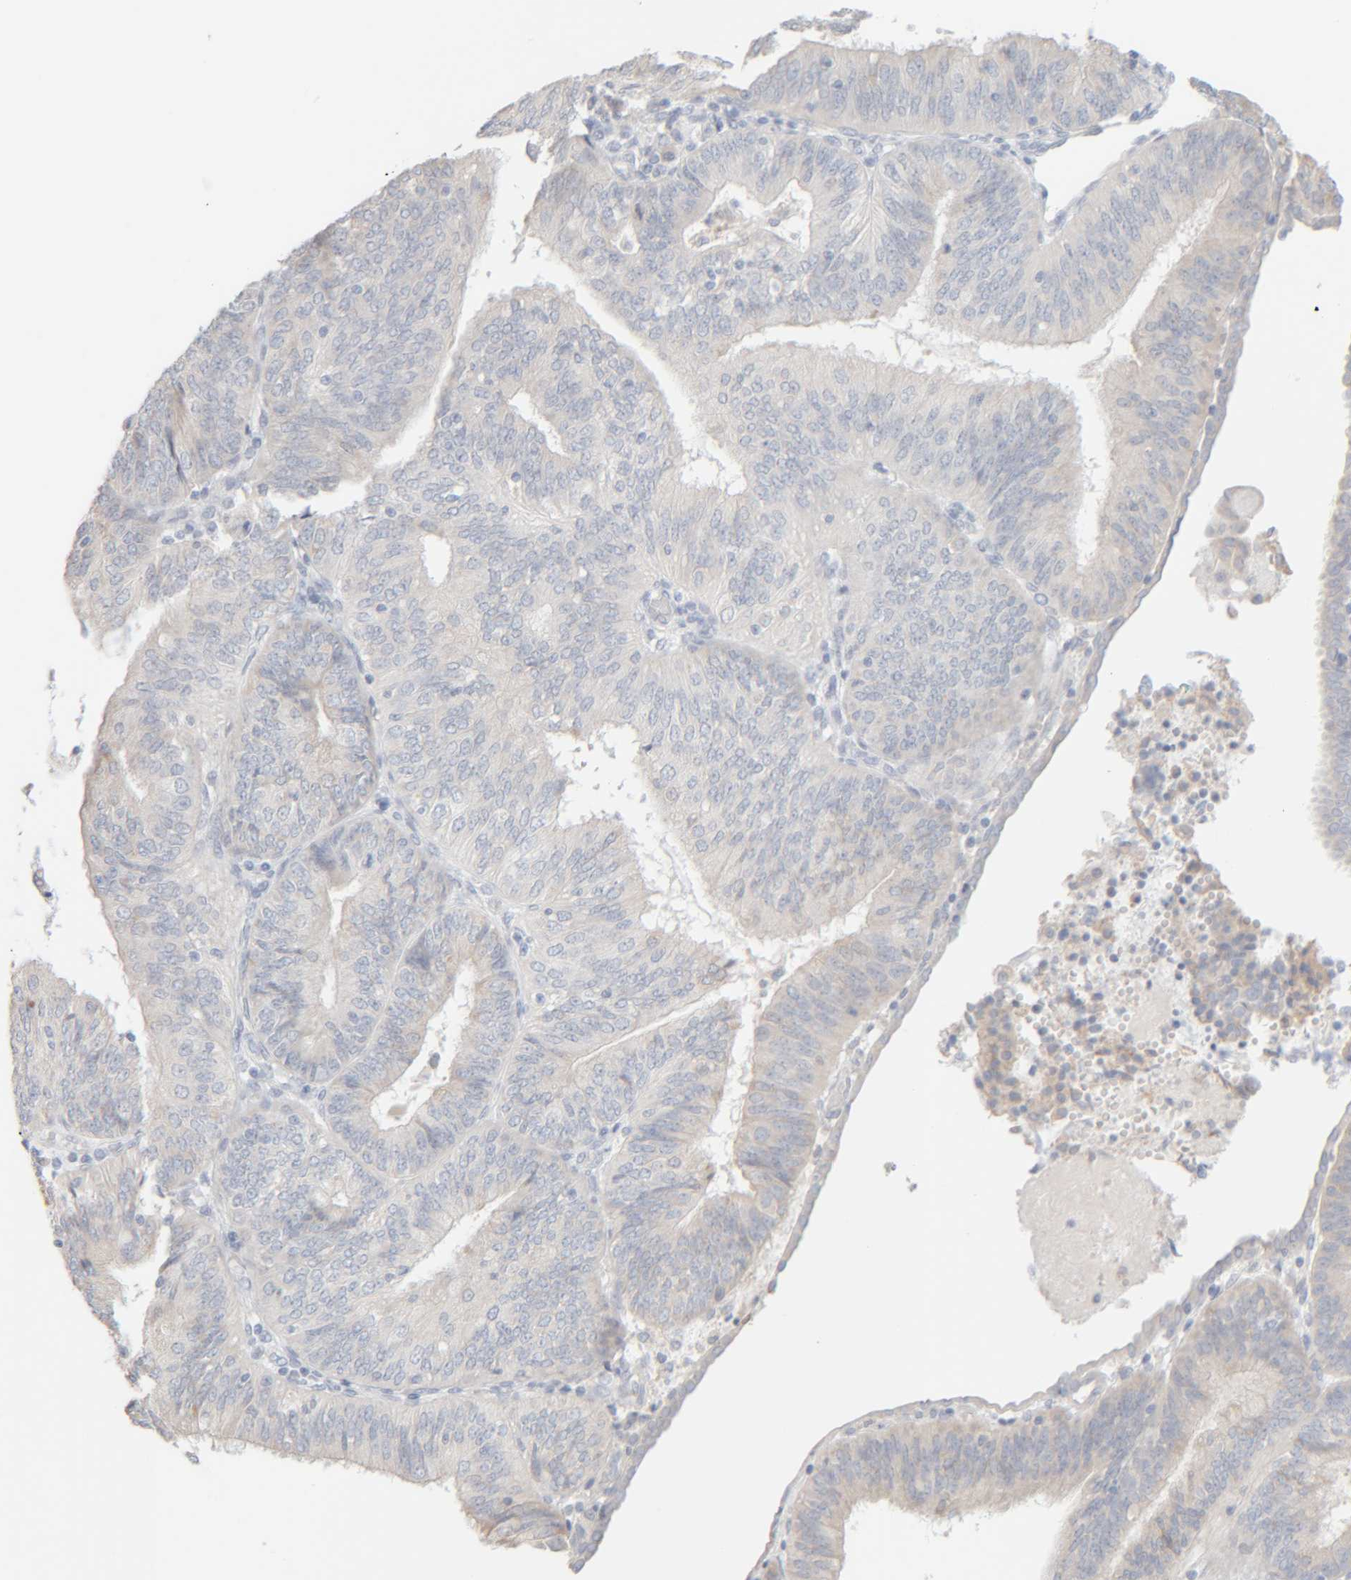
{"staining": {"intensity": "weak", "quantity": "<25%", "location": "cytoplasmic/membranous"}, "tissue": "endometrial cancer", "cell_type": "Tumor cells", "image_type": "cancer", "snomed": [{"axis": "morphology", "description": "Adenocarcinoma, NOS"}, {"axis": "topography", "description": "Endometrium"}], "caption": "IHC of adenocarcinoma (endometrial) displays no staining in tumor cells.", "gene": "RIDA", "patient": {"sex": "female", "age": 58}}